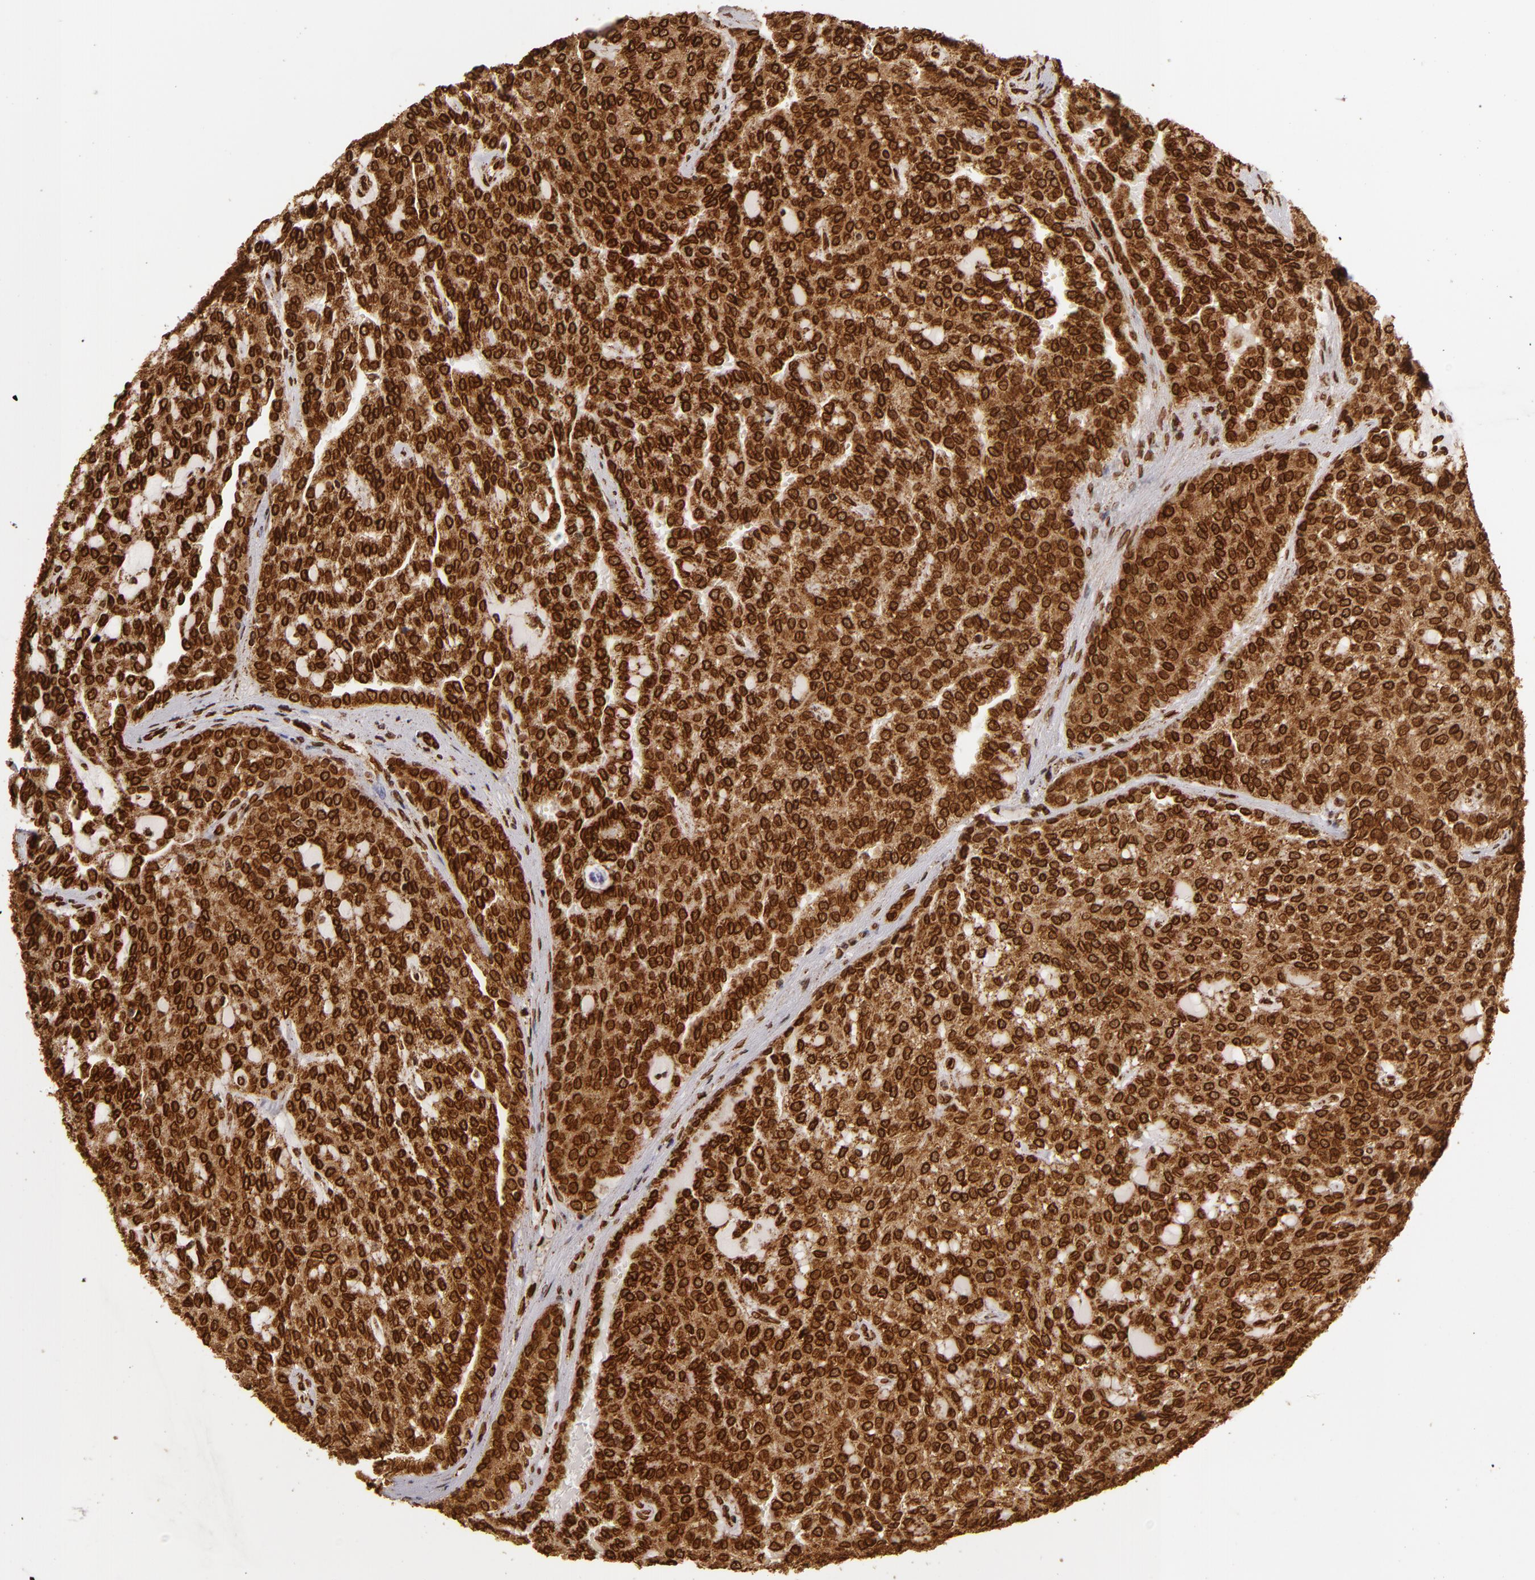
{"staining": {"intensity": "strong", "quantity": ">75%", "location": "nuclear"}, "tissue": "renal cancer", "cell_type": "Tumor cells", "image_type": "cancer", "snomed": [{"axis": "morphology", "description": "Adenocarcinoma, NOS"}, {"axis": "topography", "description": "Kidney"}], "caption": "Immunohistochemistry micrograph of adenocarcinoma (renal) stained for a protein (brown), which displays high levels of strong nuclear staining in approximately >75% of tumor cells.", "gene": "CUL3", "patient": {"sex": "male", "age": 63}}